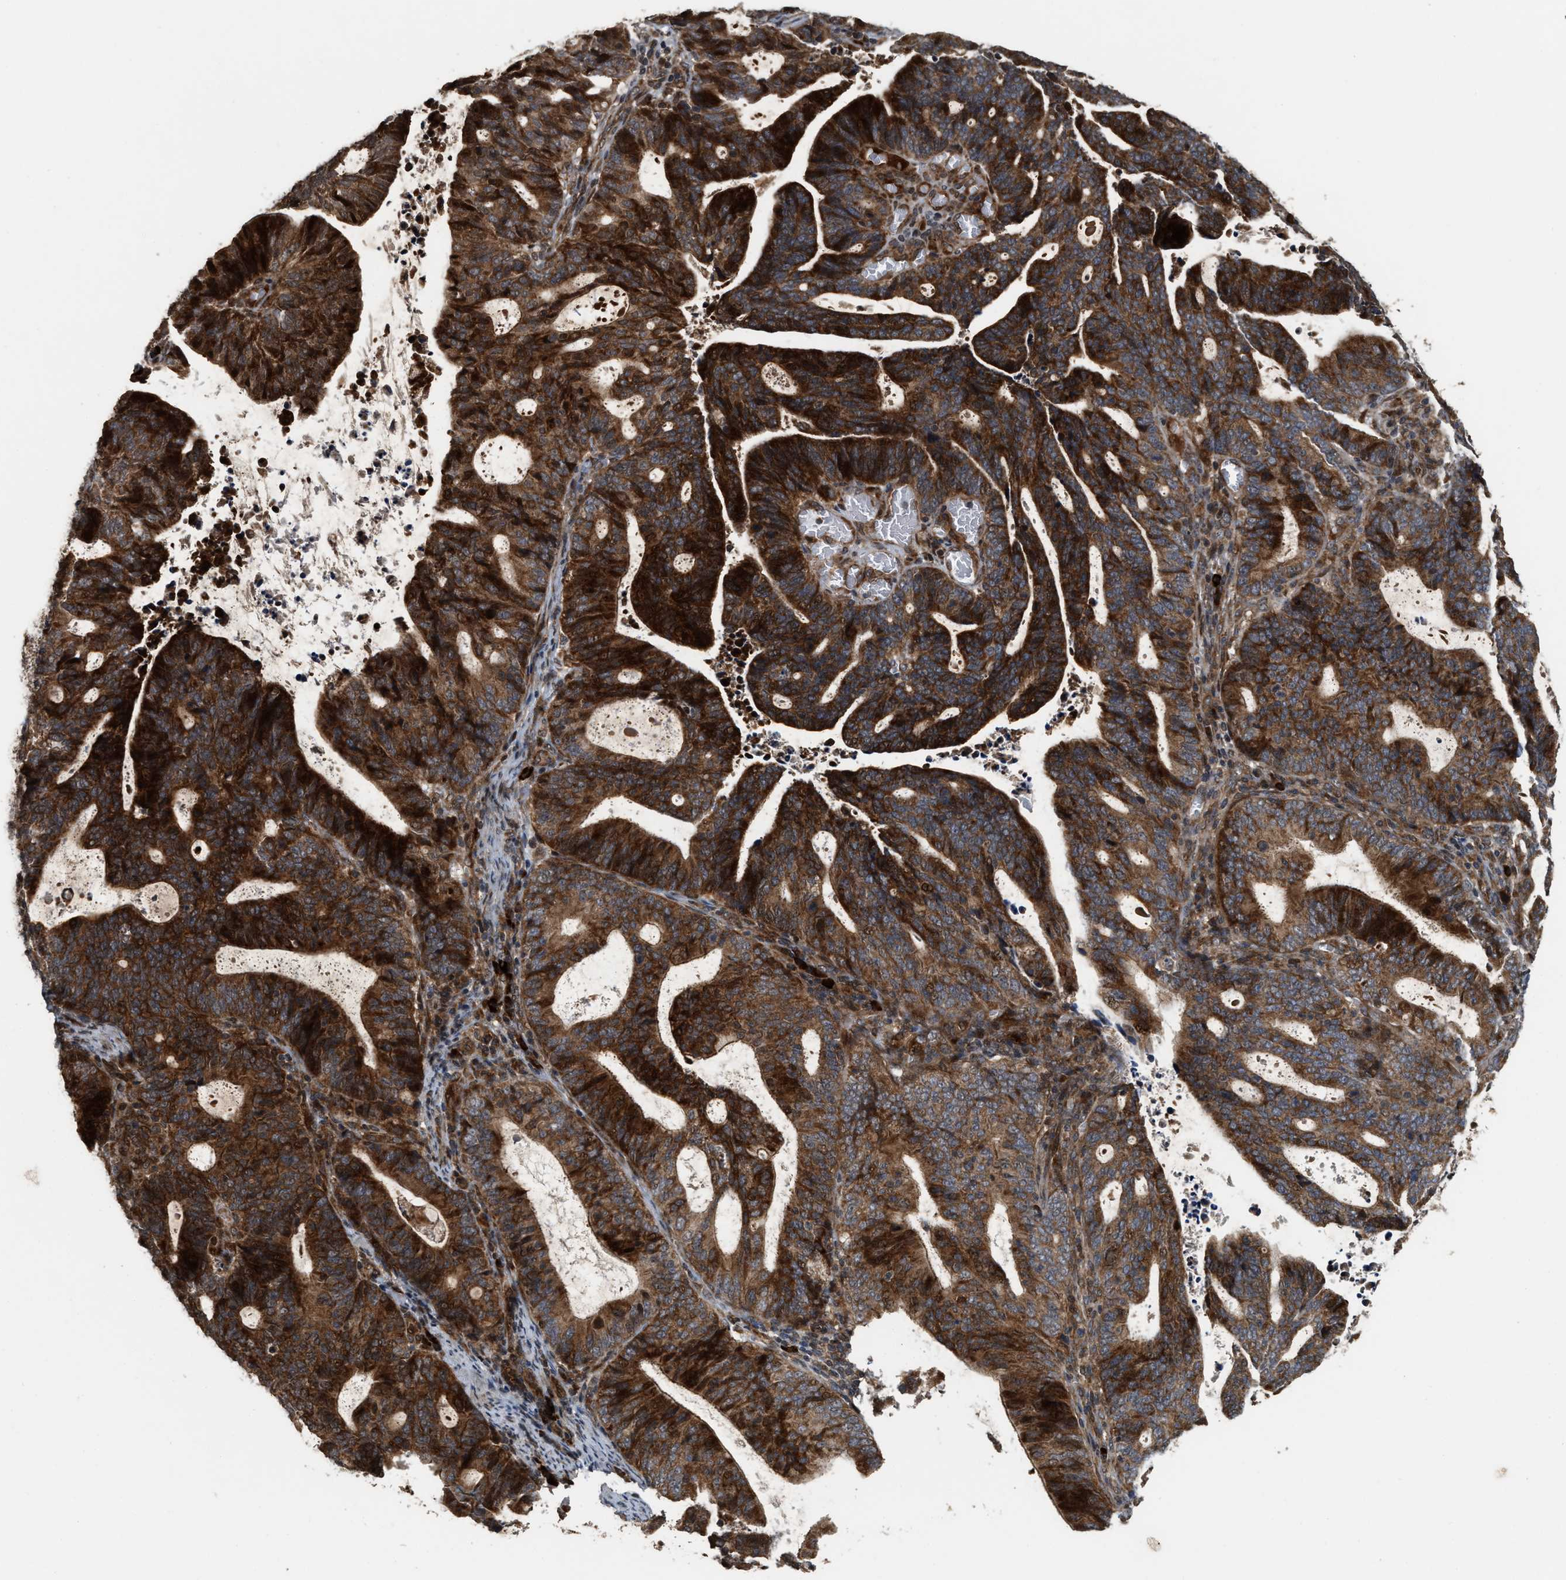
{"staining": {"intensity": "strong", "quantity": ">75%", "location": "cytoplasmic/membranous,nuclear"}, "tissue": "endometrial cancer", "cell_type": "Tumor cells", "image_type": "cancer", "snomed": [{"axis": "morphology", "description": "Adenocarcinoma, NOS"}, {"axis": "topography", "description": "Uterus"}], "caption": "DAB immunohistochemical staining of human endometrial cancer shows strong cytoplasmic/membranous and nuclear protein staining in about >75% of tumor cells.", "gene": "ELP2", "patient": {"sex": "female", "age": 83}}